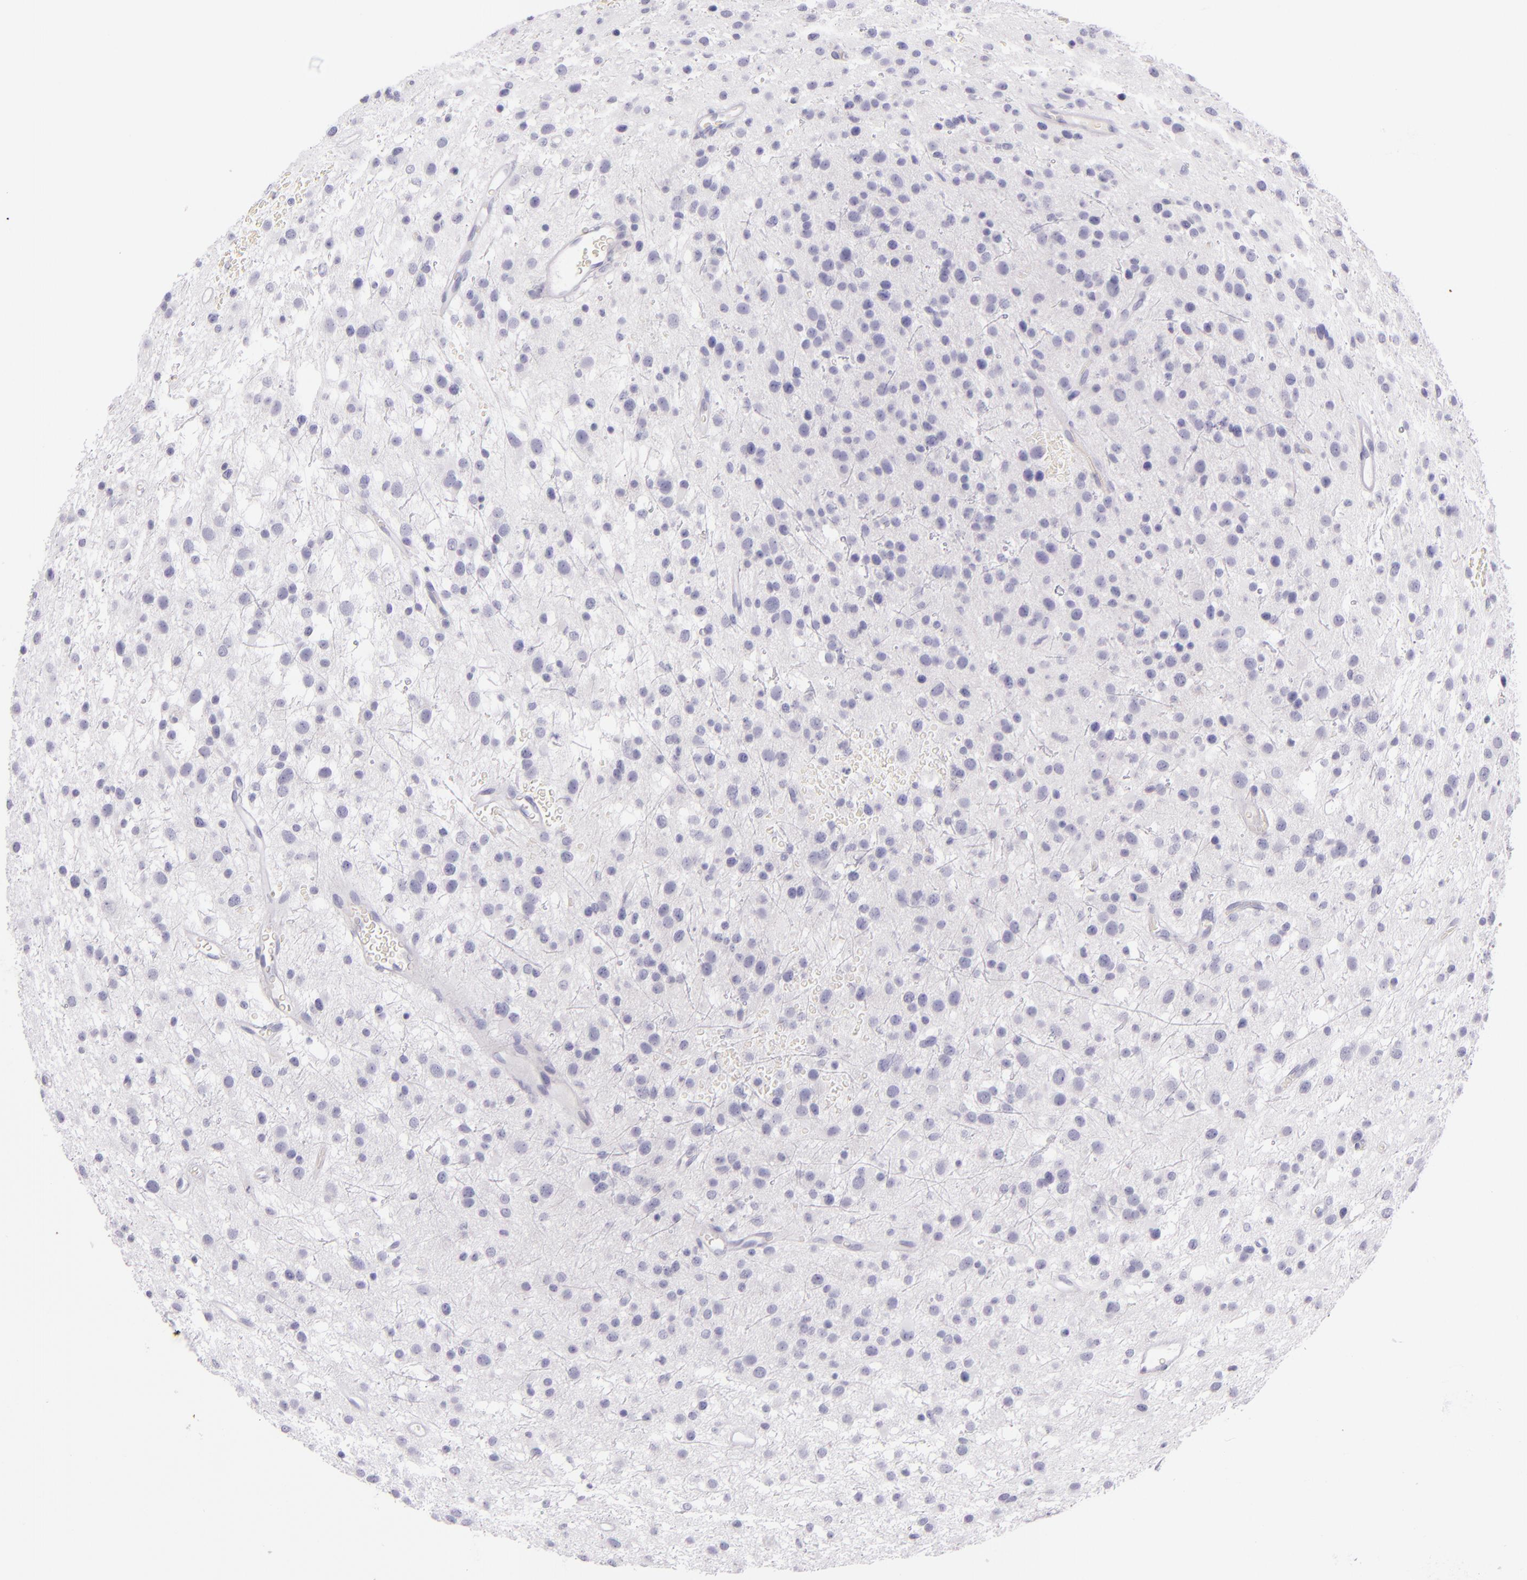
{"staining": {"intensity": "negative", "quantity": "none", "location": "none"}, "tissue": "glioma", "cell_type": "Tumor cells", "image_type": "cancer", "snomed": [{"axis": "morphology", "description": "Glioma, malignant, Low grade"}, {"axis": "topography", "description": "Brain"}], "caption": "Human glioma stained for a protein using IHC demonstrates no expression in tumor cells.", "gene": "ICAM1", "patient": {"sex": "female", "age": 36}}